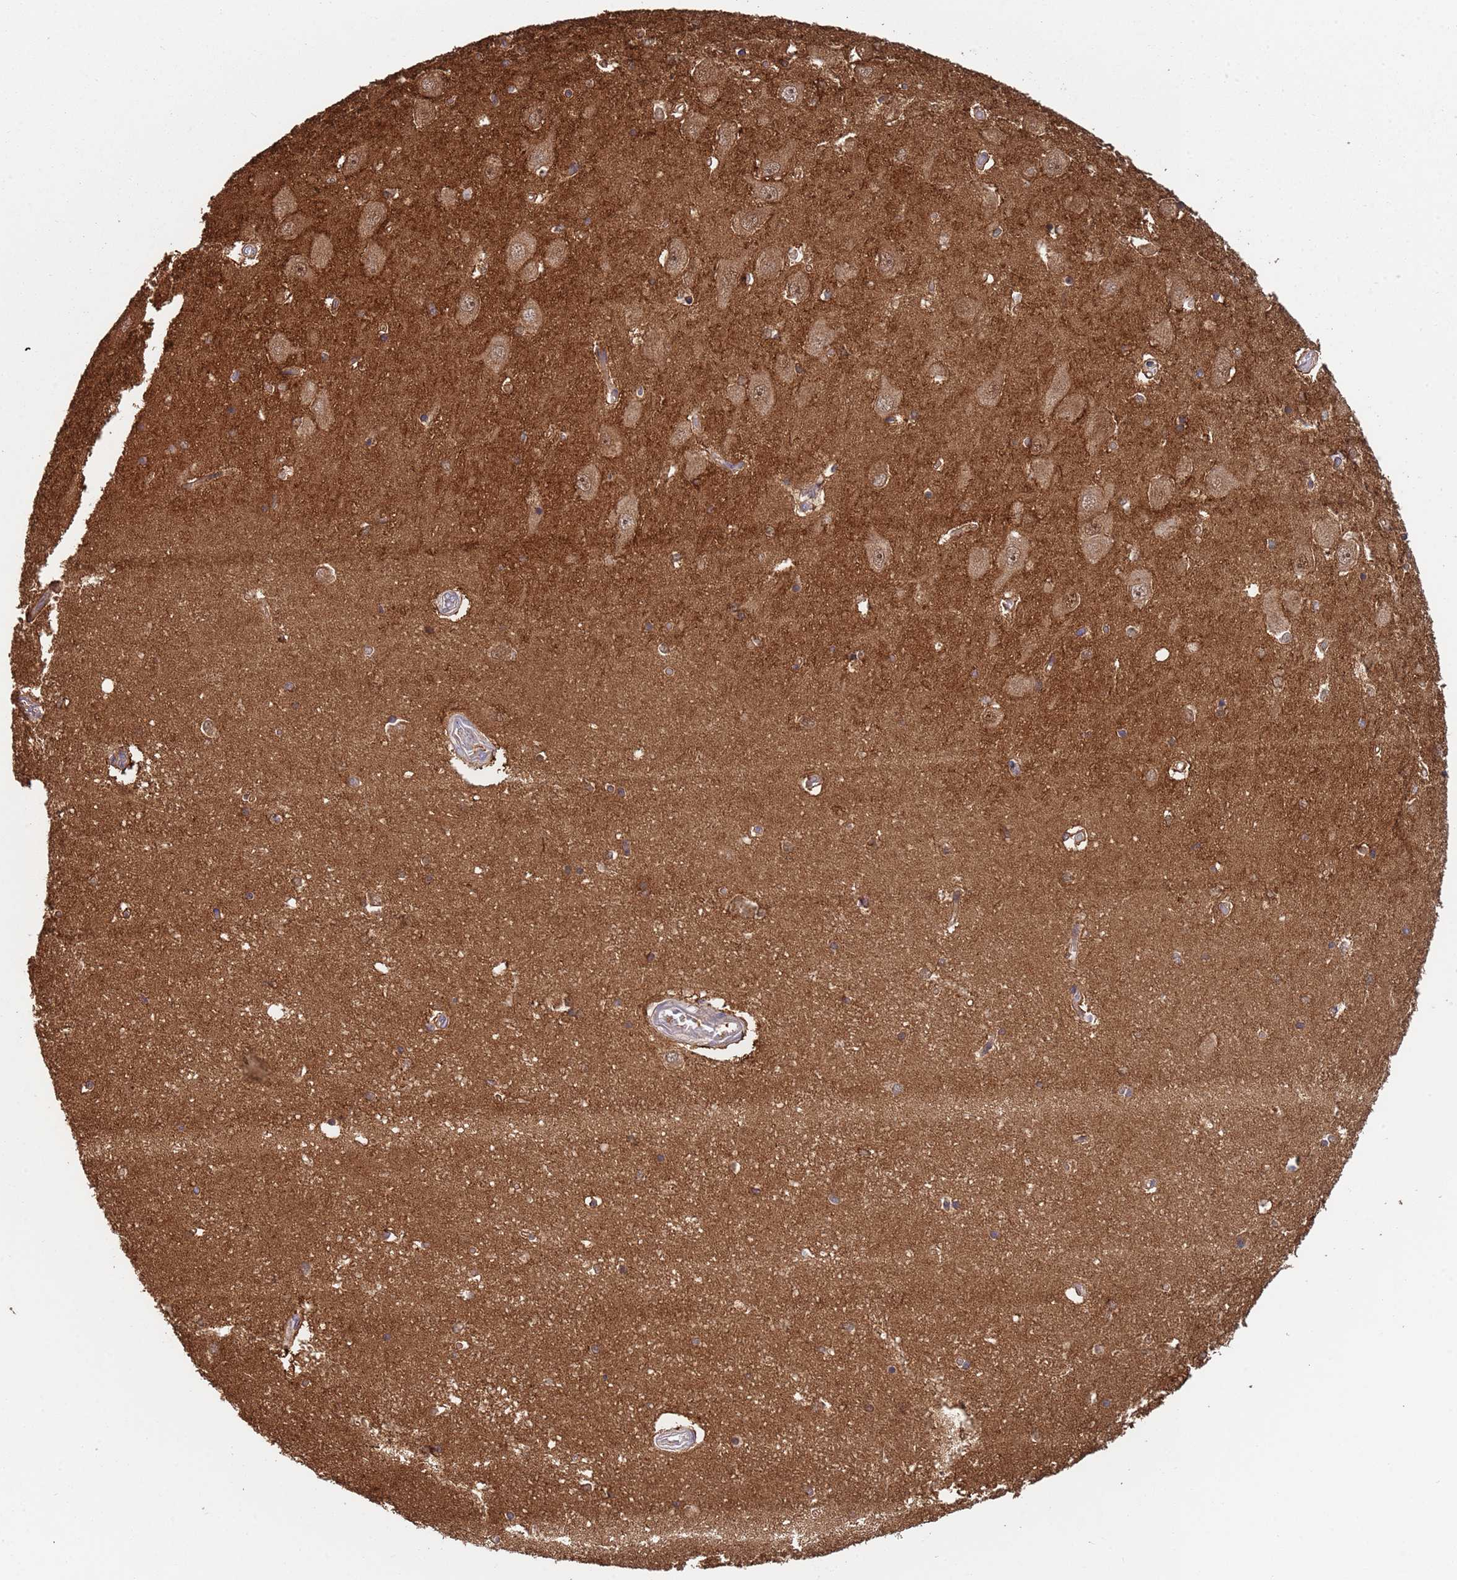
{"staining": {"intensity": "weak", "quantity": "25%-75%", "location": "cytoplasmic/membranous"}, "tissue": "hippocampus", "cell_type": "Glial cells", "image_type": "normal", "snomed": [{"axis": "morphology", "description": "Normal tissue, NOS"}, {"axis": "topography", "description": "Hippocampus"}], "caption": "Glial cells exhibit low levels of weak cytoplasmic/membranous expression in approximately 25%-75% of cells in unremarkable human hippocampus. The staining was performed using DAB (3,3'-diaminobenzidine) to visualize the protein expression in brown, while the nuclei were stained in blue with hematoxylin (Magnification: 20x).", "gene": "GDI1", "patient": {"sex": "male", "age": 45}}